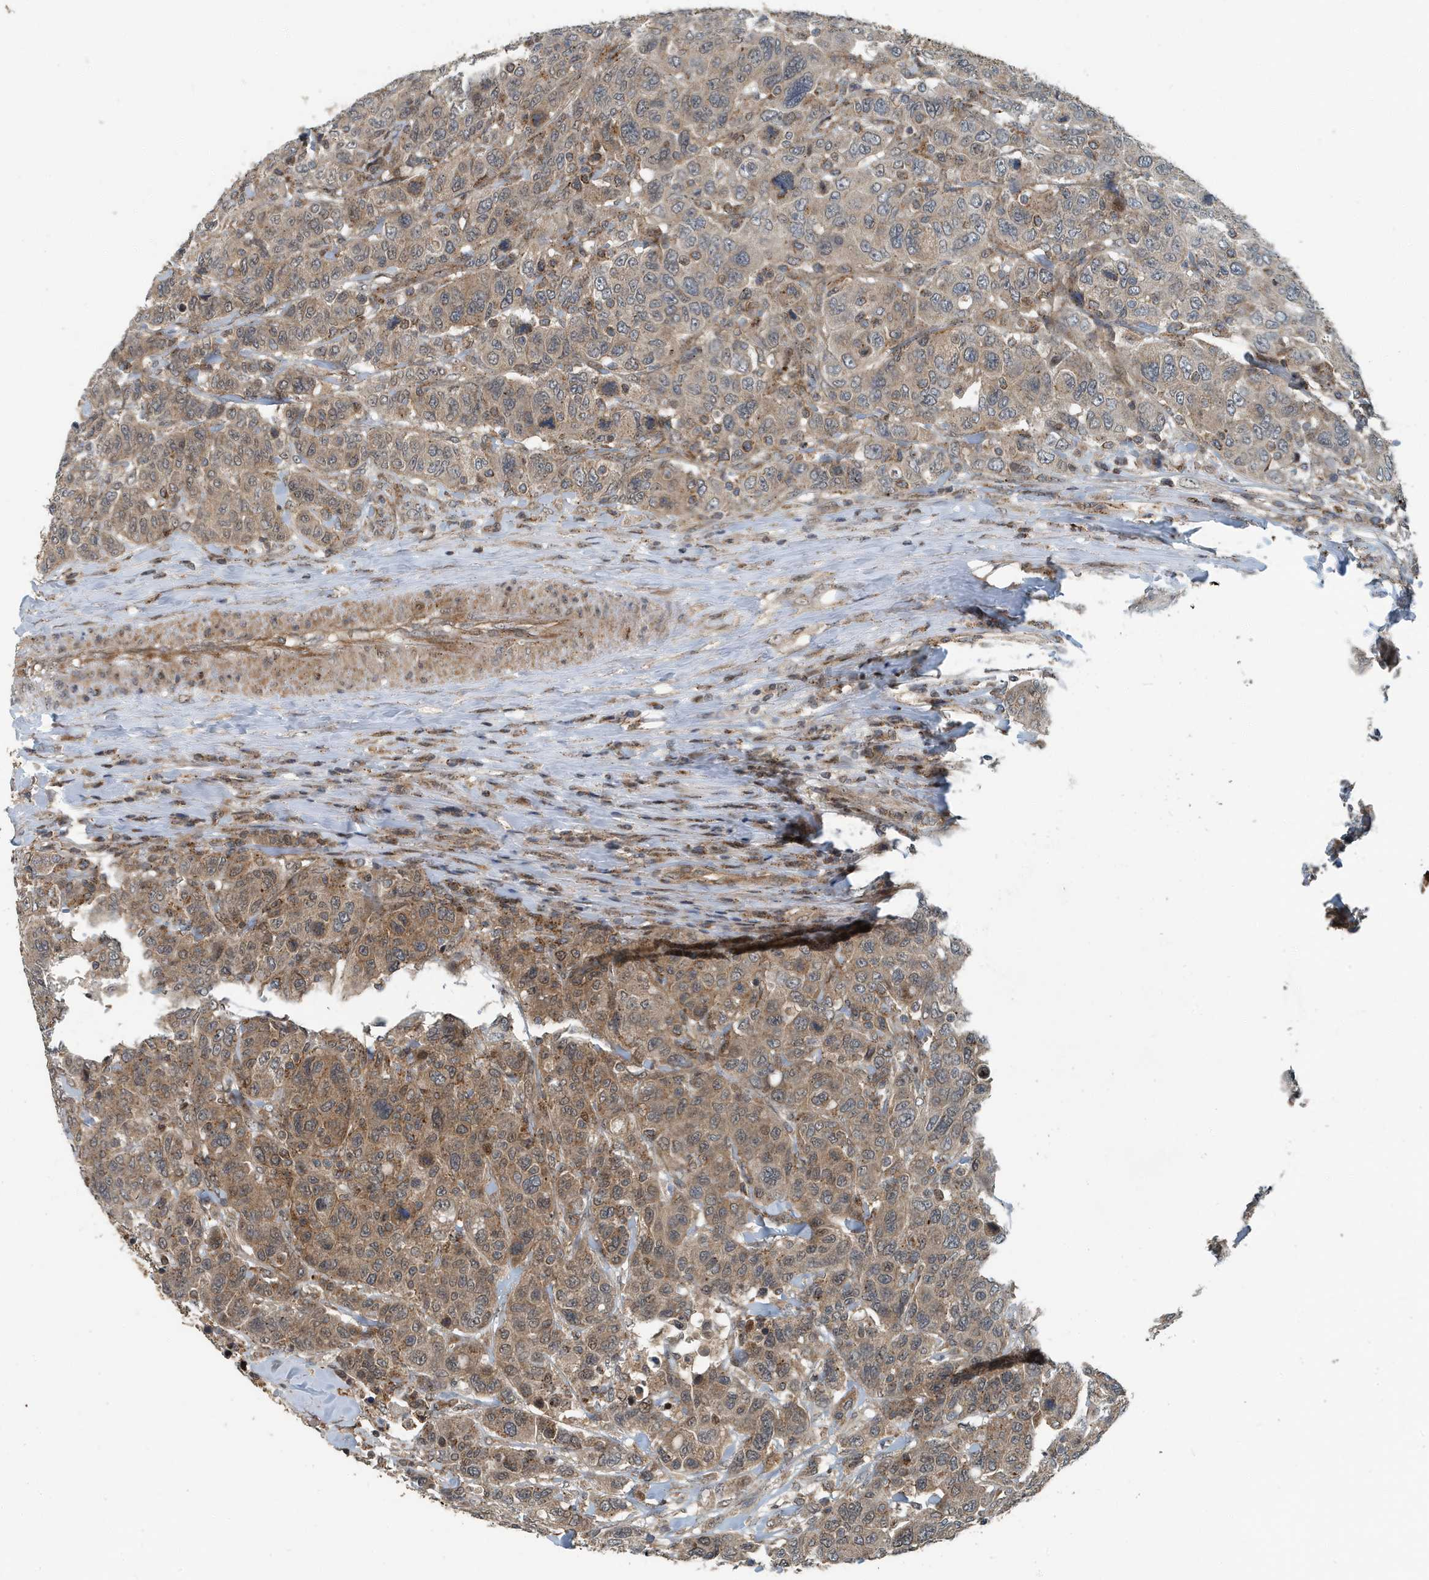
{"staining": {"intensity": "moderate", "quantity": "25%-75%", "location": "cytoplasmic/membranous"}, "tissue": "breast cancer", "cell_type": "Tumor cells", "image_type": "cancer", "snomed": [{"axis": "morphology", "description": "Duct carcinoma"}, {"axis": "topography", "description": "Breast"}], "caption": "This histopathology image demonstrates immunohistochemistry staining of infiltrating ductal carcinoma (breast), with medium moderate cytoplasmic/membranous positivity in approximately 25%-75% of tumor cells.", "gene": "KIF15", "patient": {"sex": "female", "age": 37}}